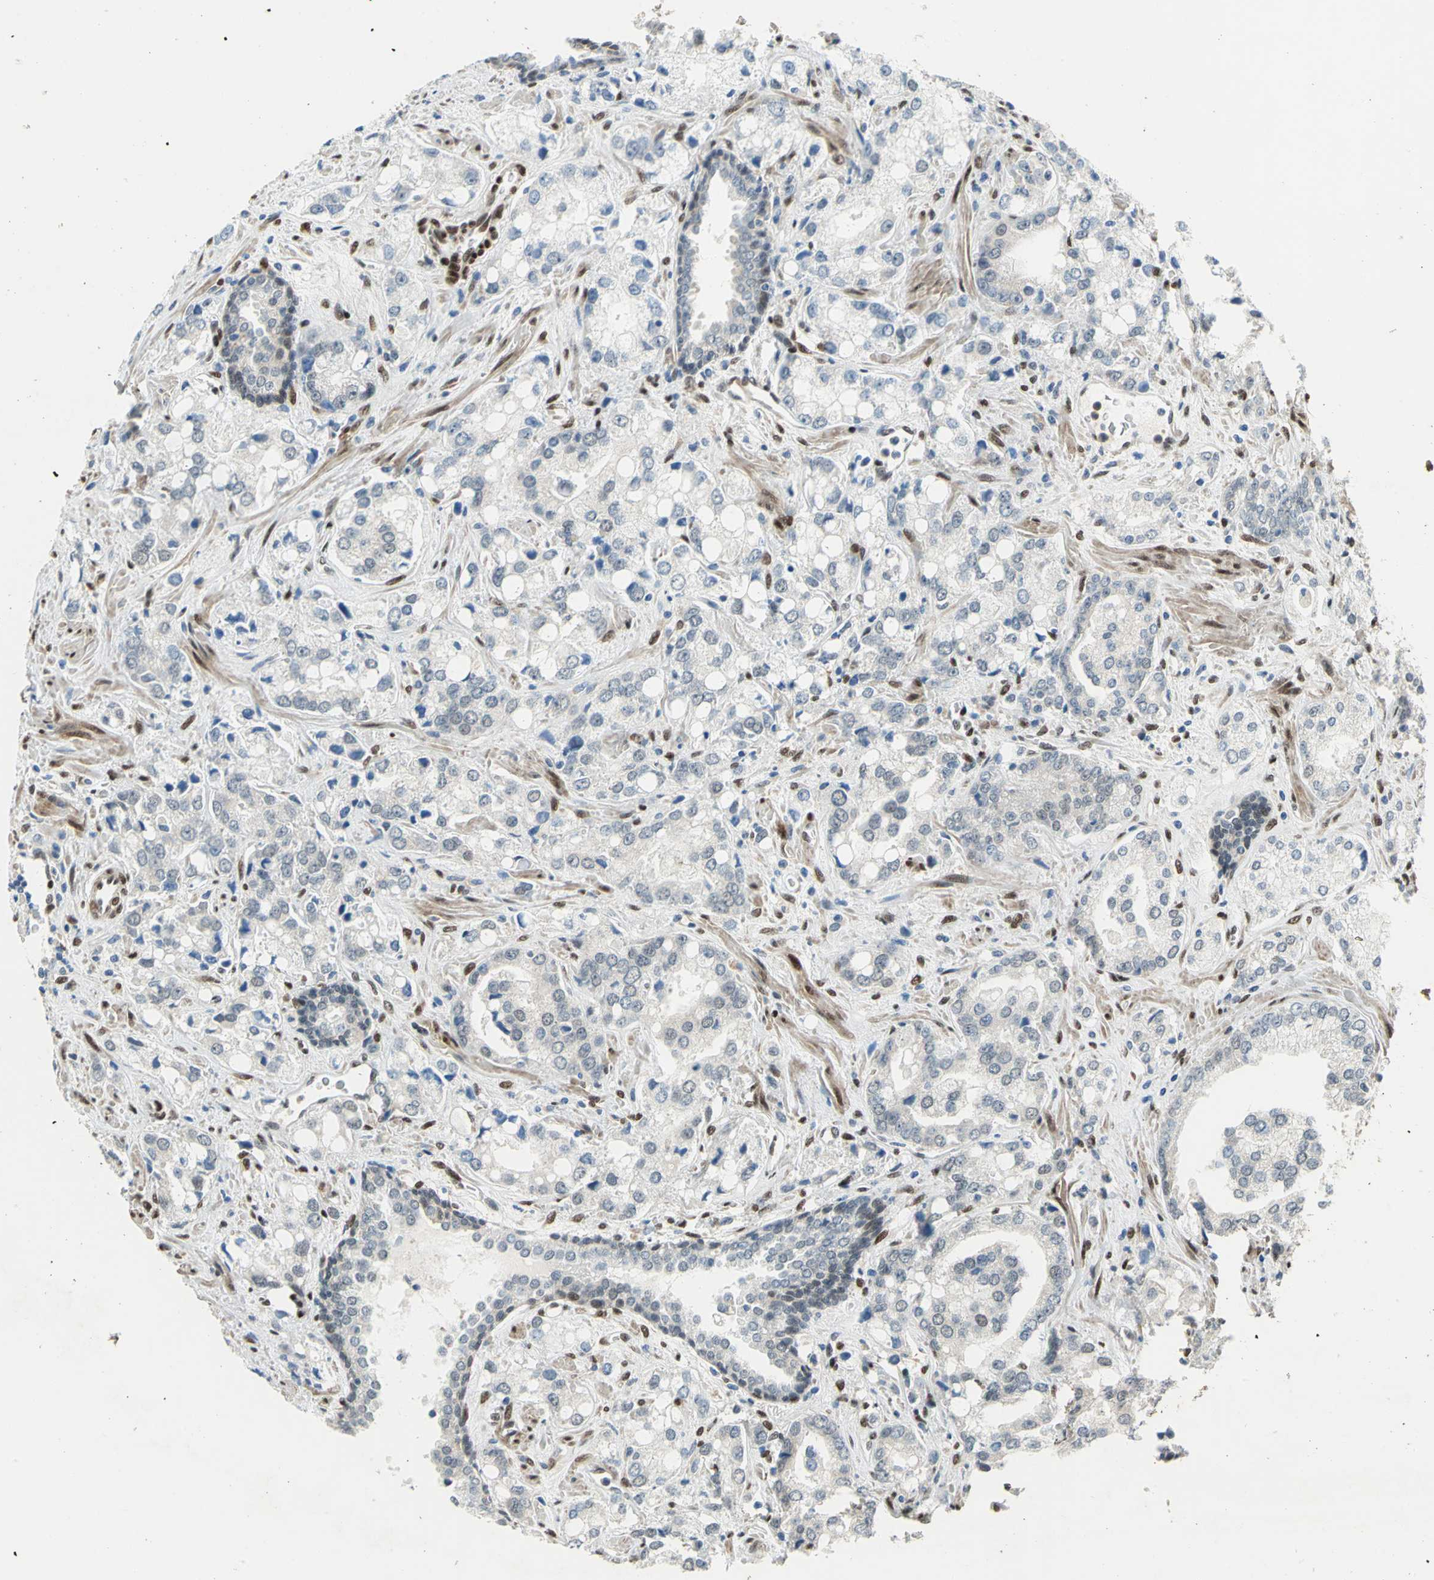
{"staining": {"intensity": "weak", "quantity": "<25%", "location": "cytoplasmic/membranous"}, "tissue": "prostate cancer", "cell_type": "Tumor cells", "image_type": "cancer", "snomed": [{"axis": "morphology", "description": "Adenocarcinoma, High grade"}, {"axis": "topography", "description": "Prostate"}], "caption": "The histopathology image exhibits no staining of tumor cells in prostate high-grade adenocarcinoma.", "gene": "RBFOX2", "patient": {"sex": "male", "age": 67}}